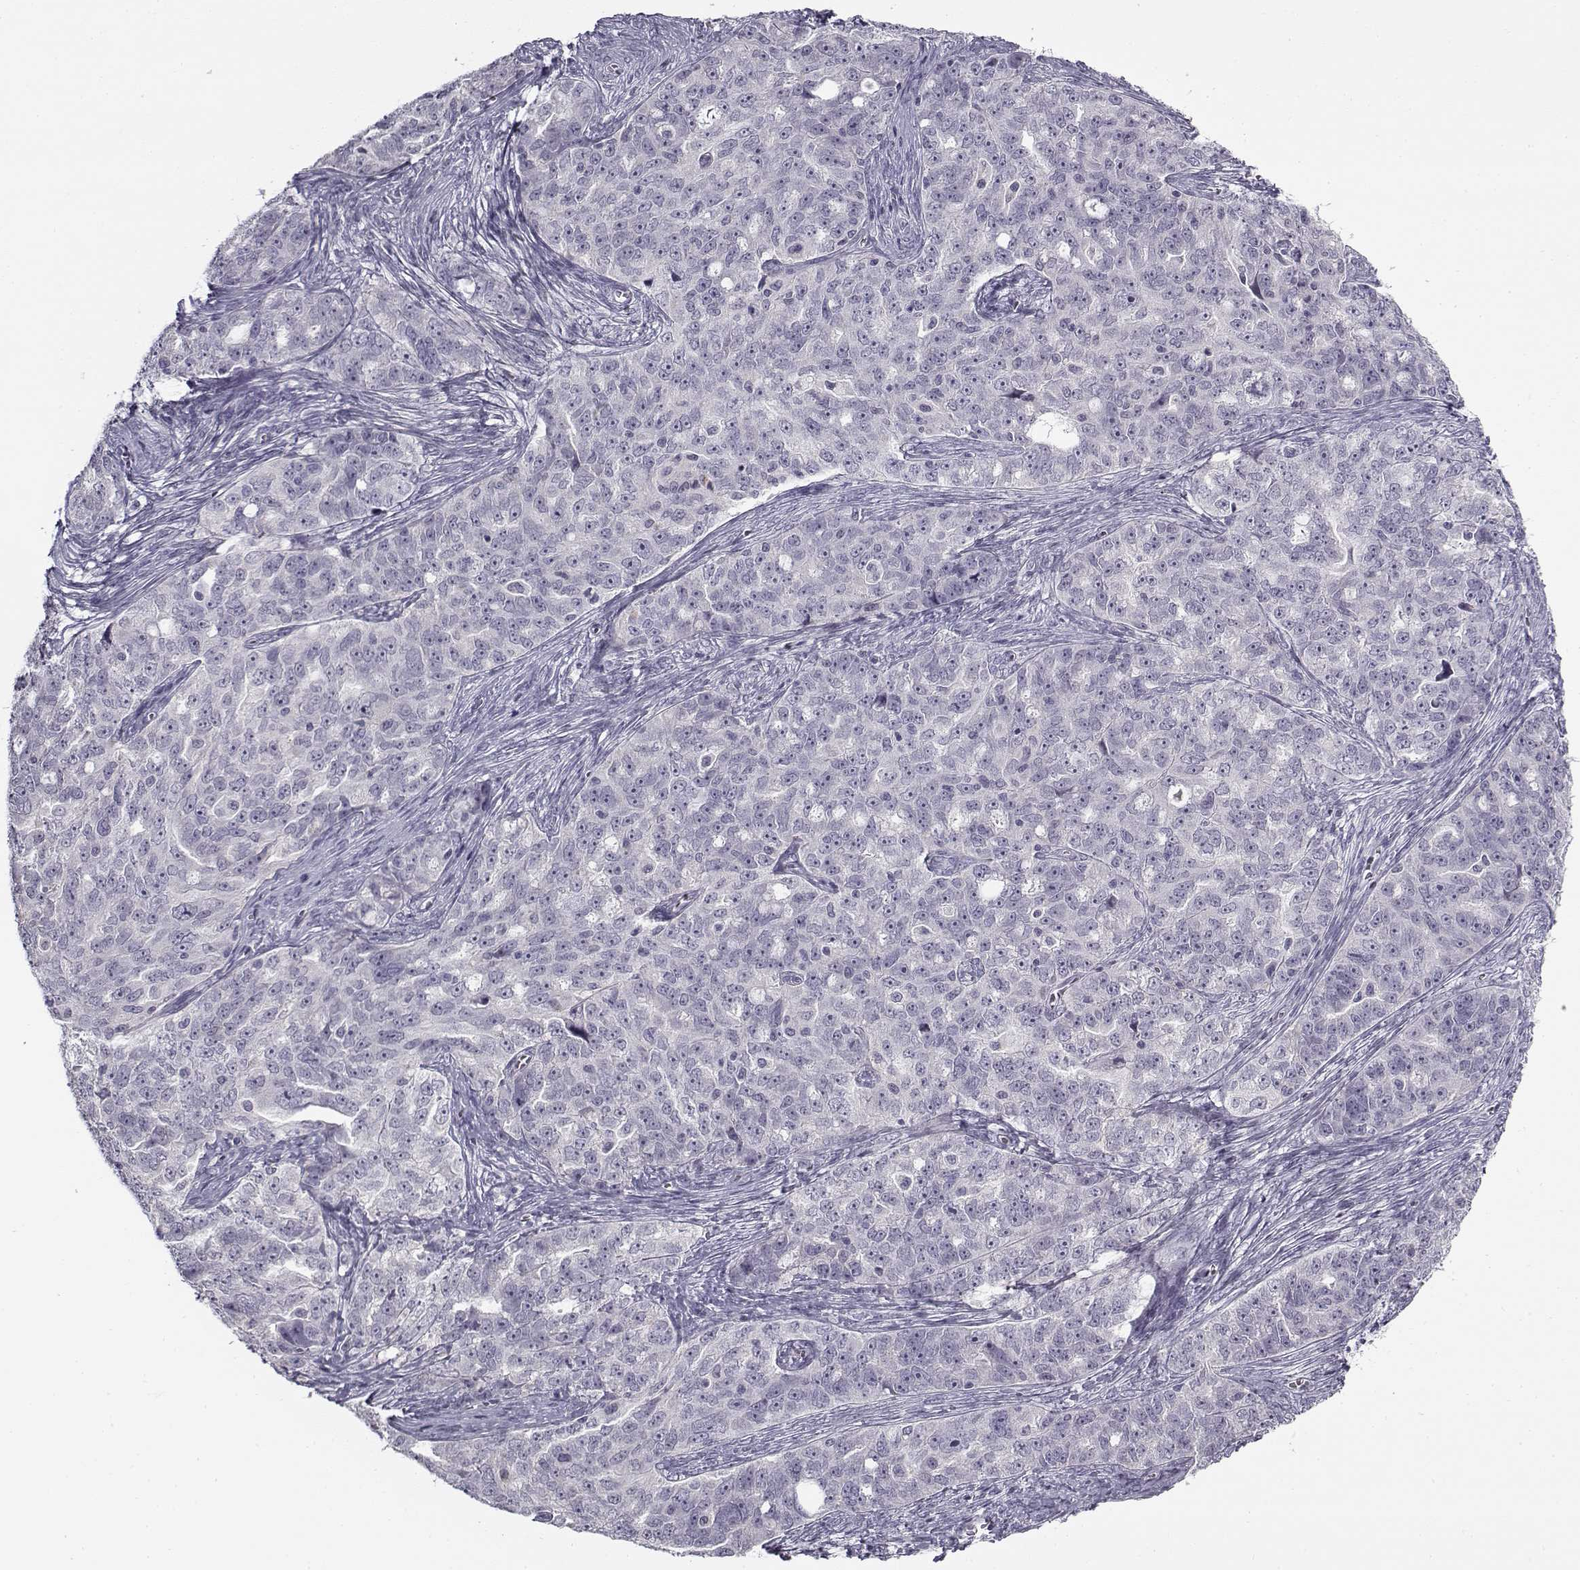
{"staining": {"intensity": "negative", "quantity": "none", "location": "none"}, "tissue": "ovarian cancer", "cell_type": "Tumor cells", "image_type": "cancer", "snomed": [{"axis": "morphology", "description": "Cystadenocarcinoma, serous, NOS"}, {"axis": "topography", "description": "Ovary"}], "caption": "Ovarian cancer stained for a protein using IHC exhibits no positivity tumor cells.", "gene": "SNCA", "patient": {"sex": "female", "age": 51}}